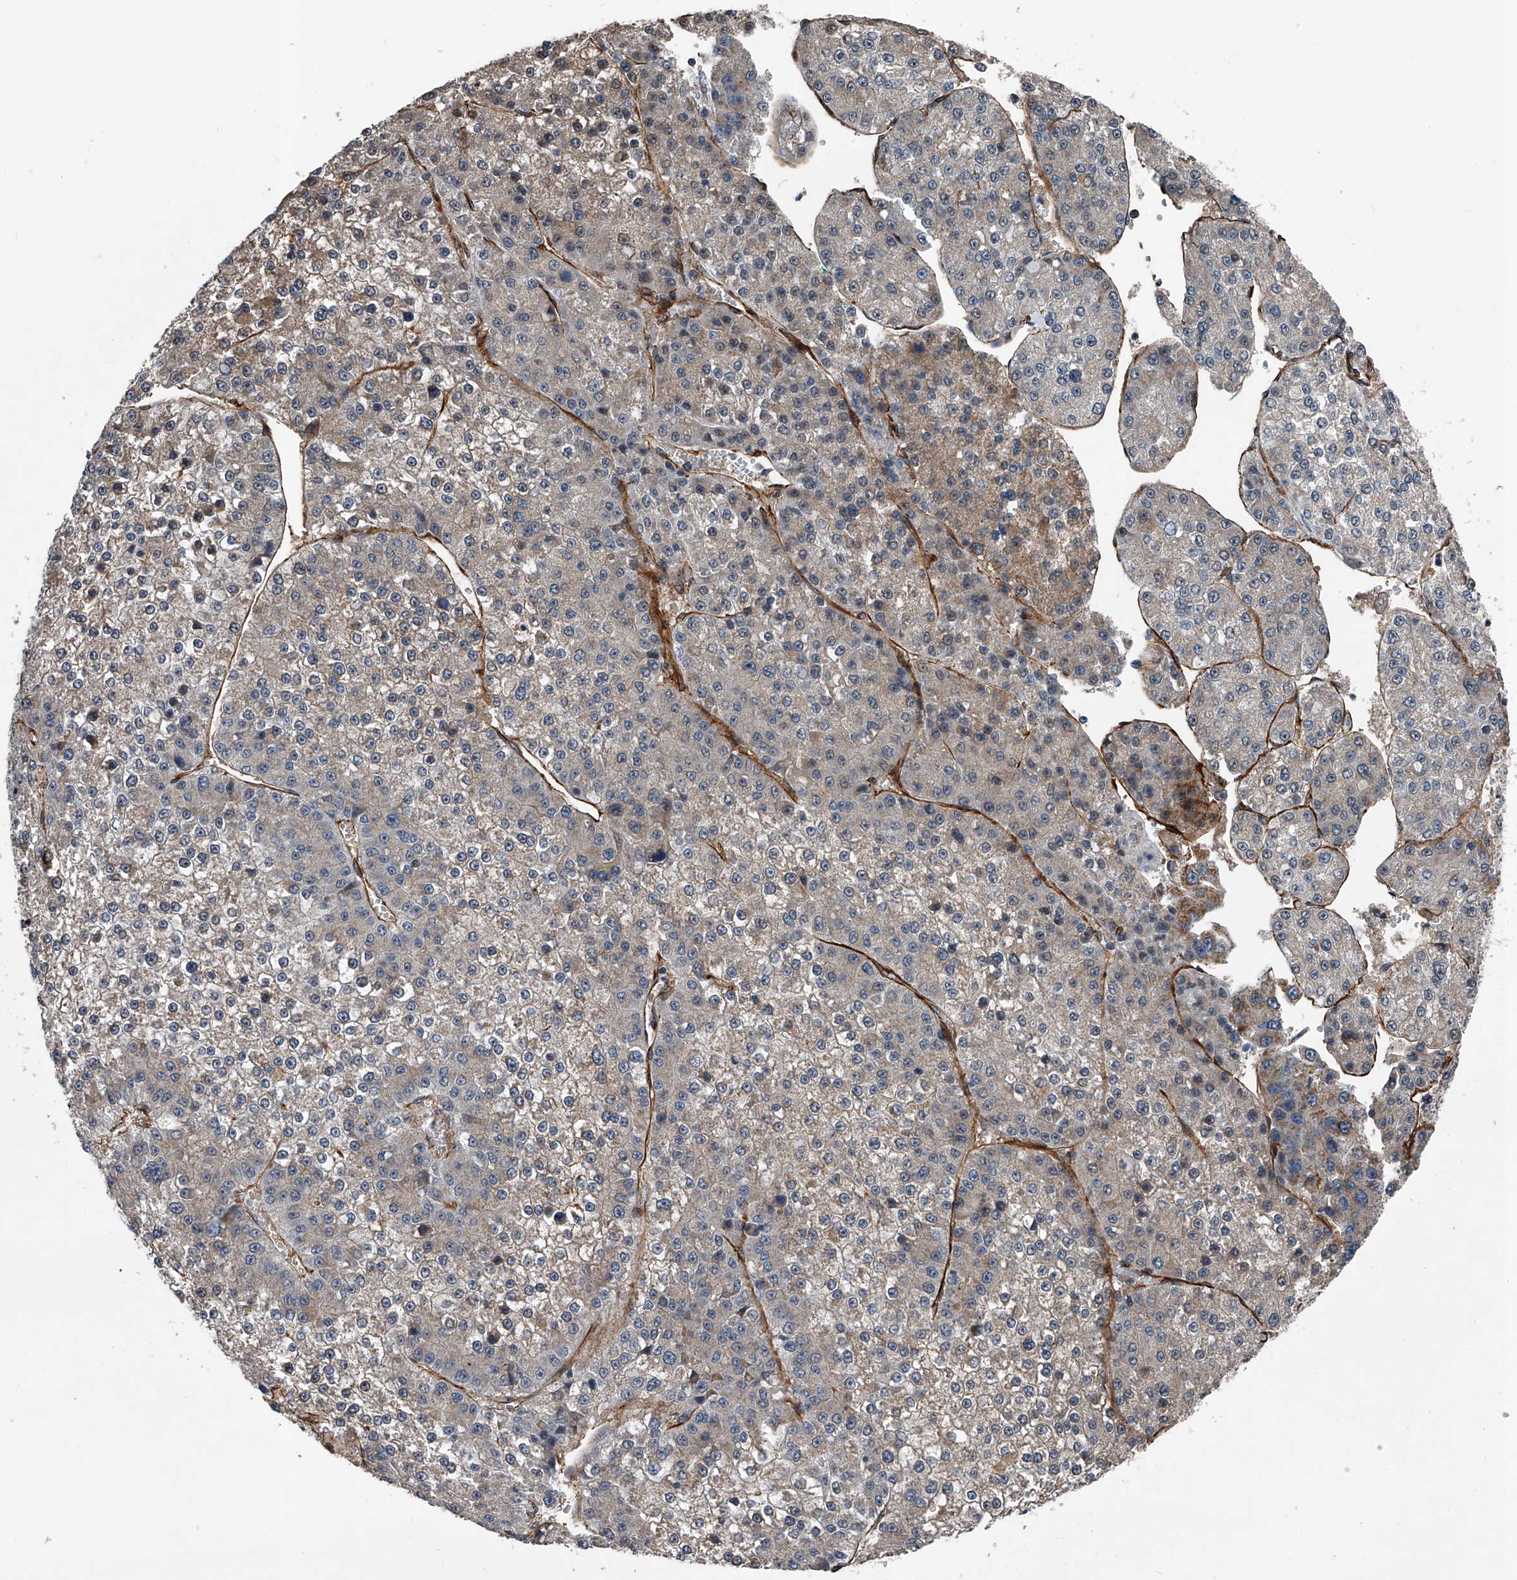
{"staining": {"intensity": "negative", "quantity": "none", "location": "none"}, "tissue": "liver cancer", "cell_type": "Tumor cells", "image_type": "cancer", "snomed": [{"axis": "morphology", "description": "Carcinoma, Hepatocellular, NOS"}, {"axis": "topography", "description": "Liver"}], "caption": "This is a image of immunohistochemistry staining of liver cancer (hepatocellular carcinoma), which shows no positivity in tumor cells.", "gene": "LDLRAD2", "patient": {"sex": "female", "age": 73}}